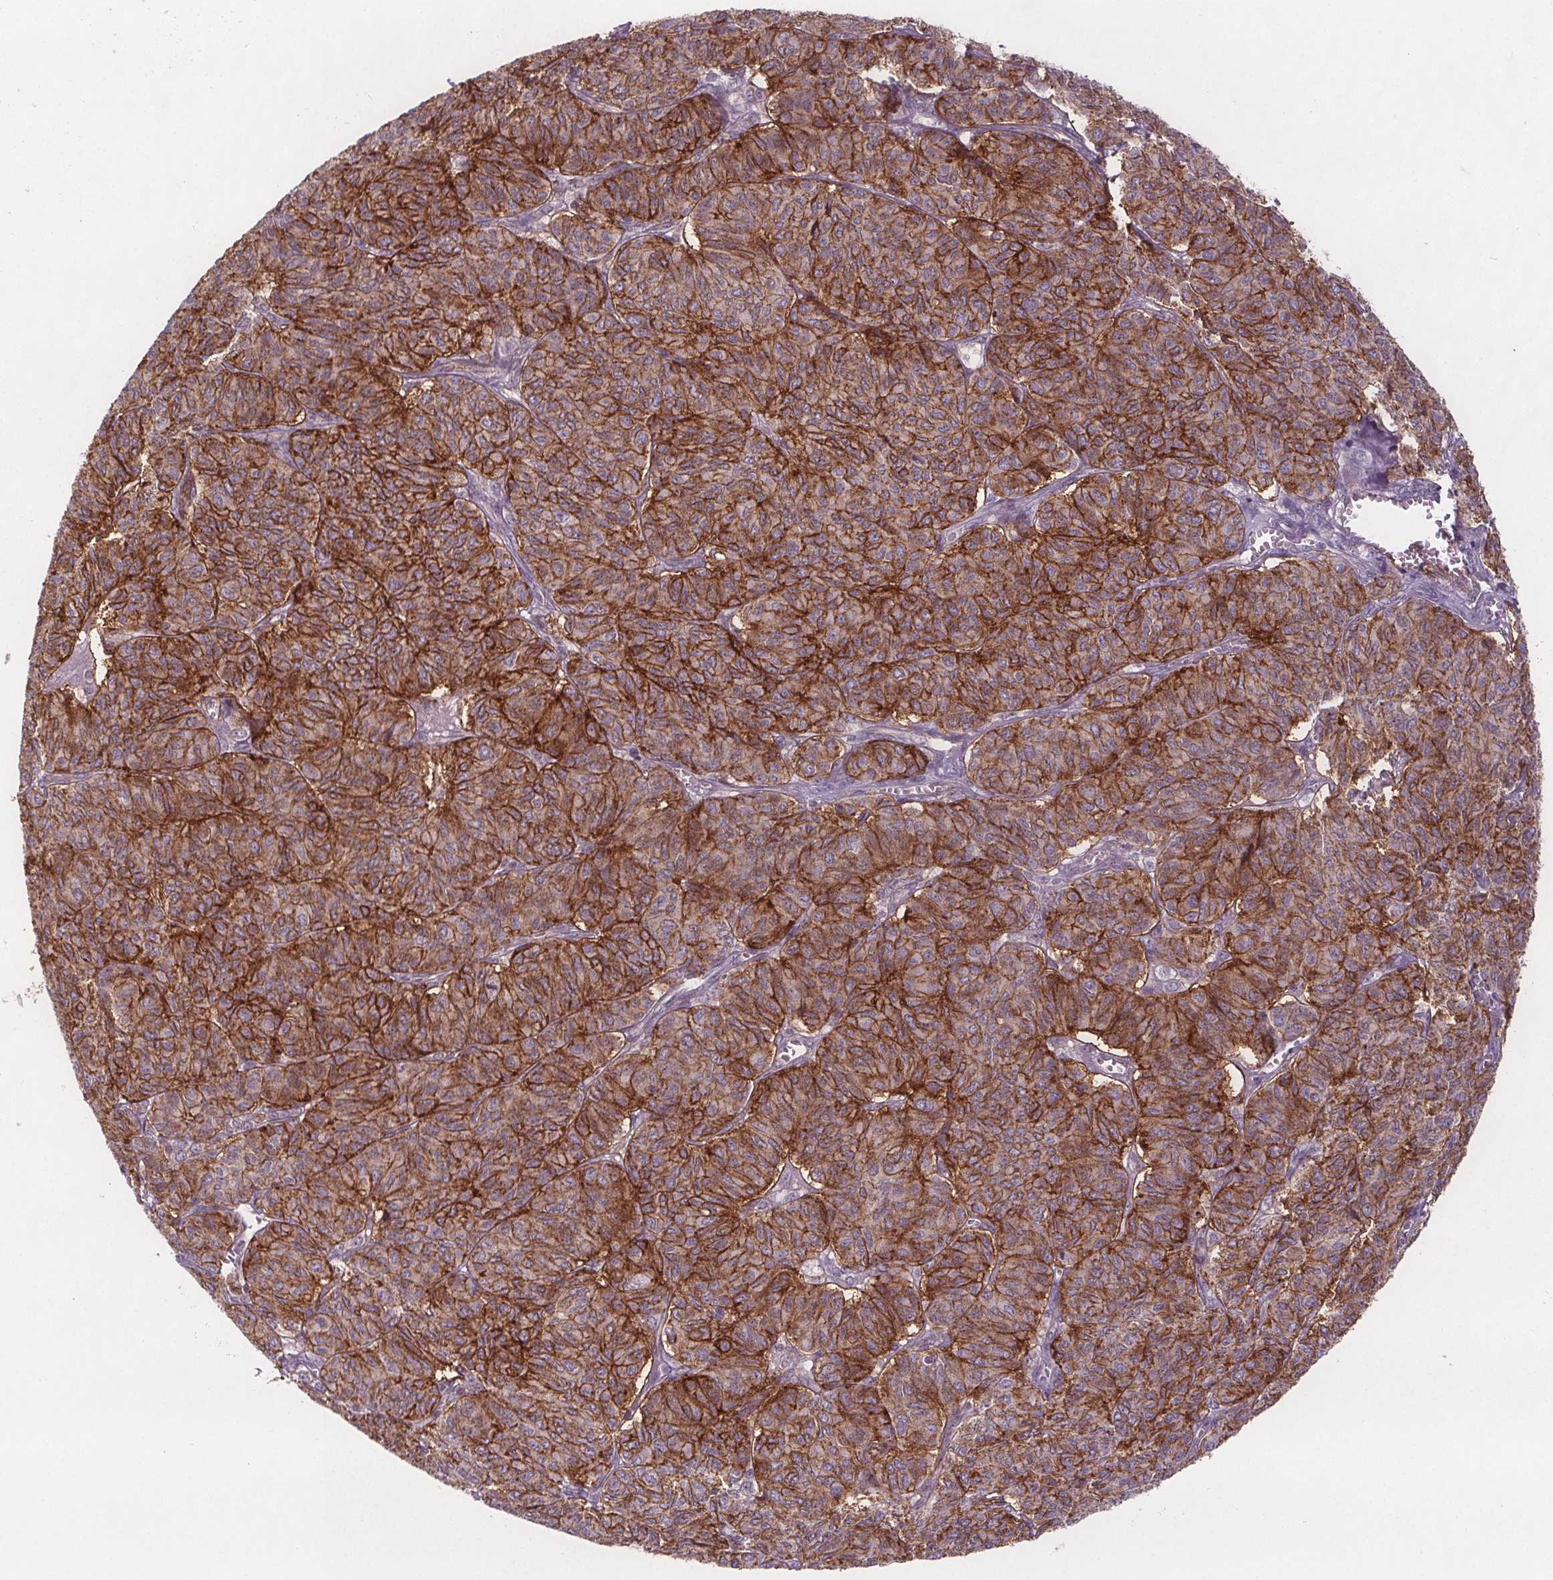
{"staining": {"intensity": "moderate", "quantity": ">75%", "location": "cytoplasmic/membranous"}, "tissue": "ovarian cancer", "cell_type": "Tumor cells", "image_type": "cancer", "snomed": [{"axis": "morphology", "description": "Carcinoma, endometroid"}, {"axis": "topography", "description": "Ovary"}], "caption": "This is a micrograph of IHC staining of ovarian cancer (endometroid carcinoma), which shows moderate staining in the cytoplasmic/membranous of tumor cells.", "gene": "ATP1A1", "patient": {"sex": "female", "age": 80}}